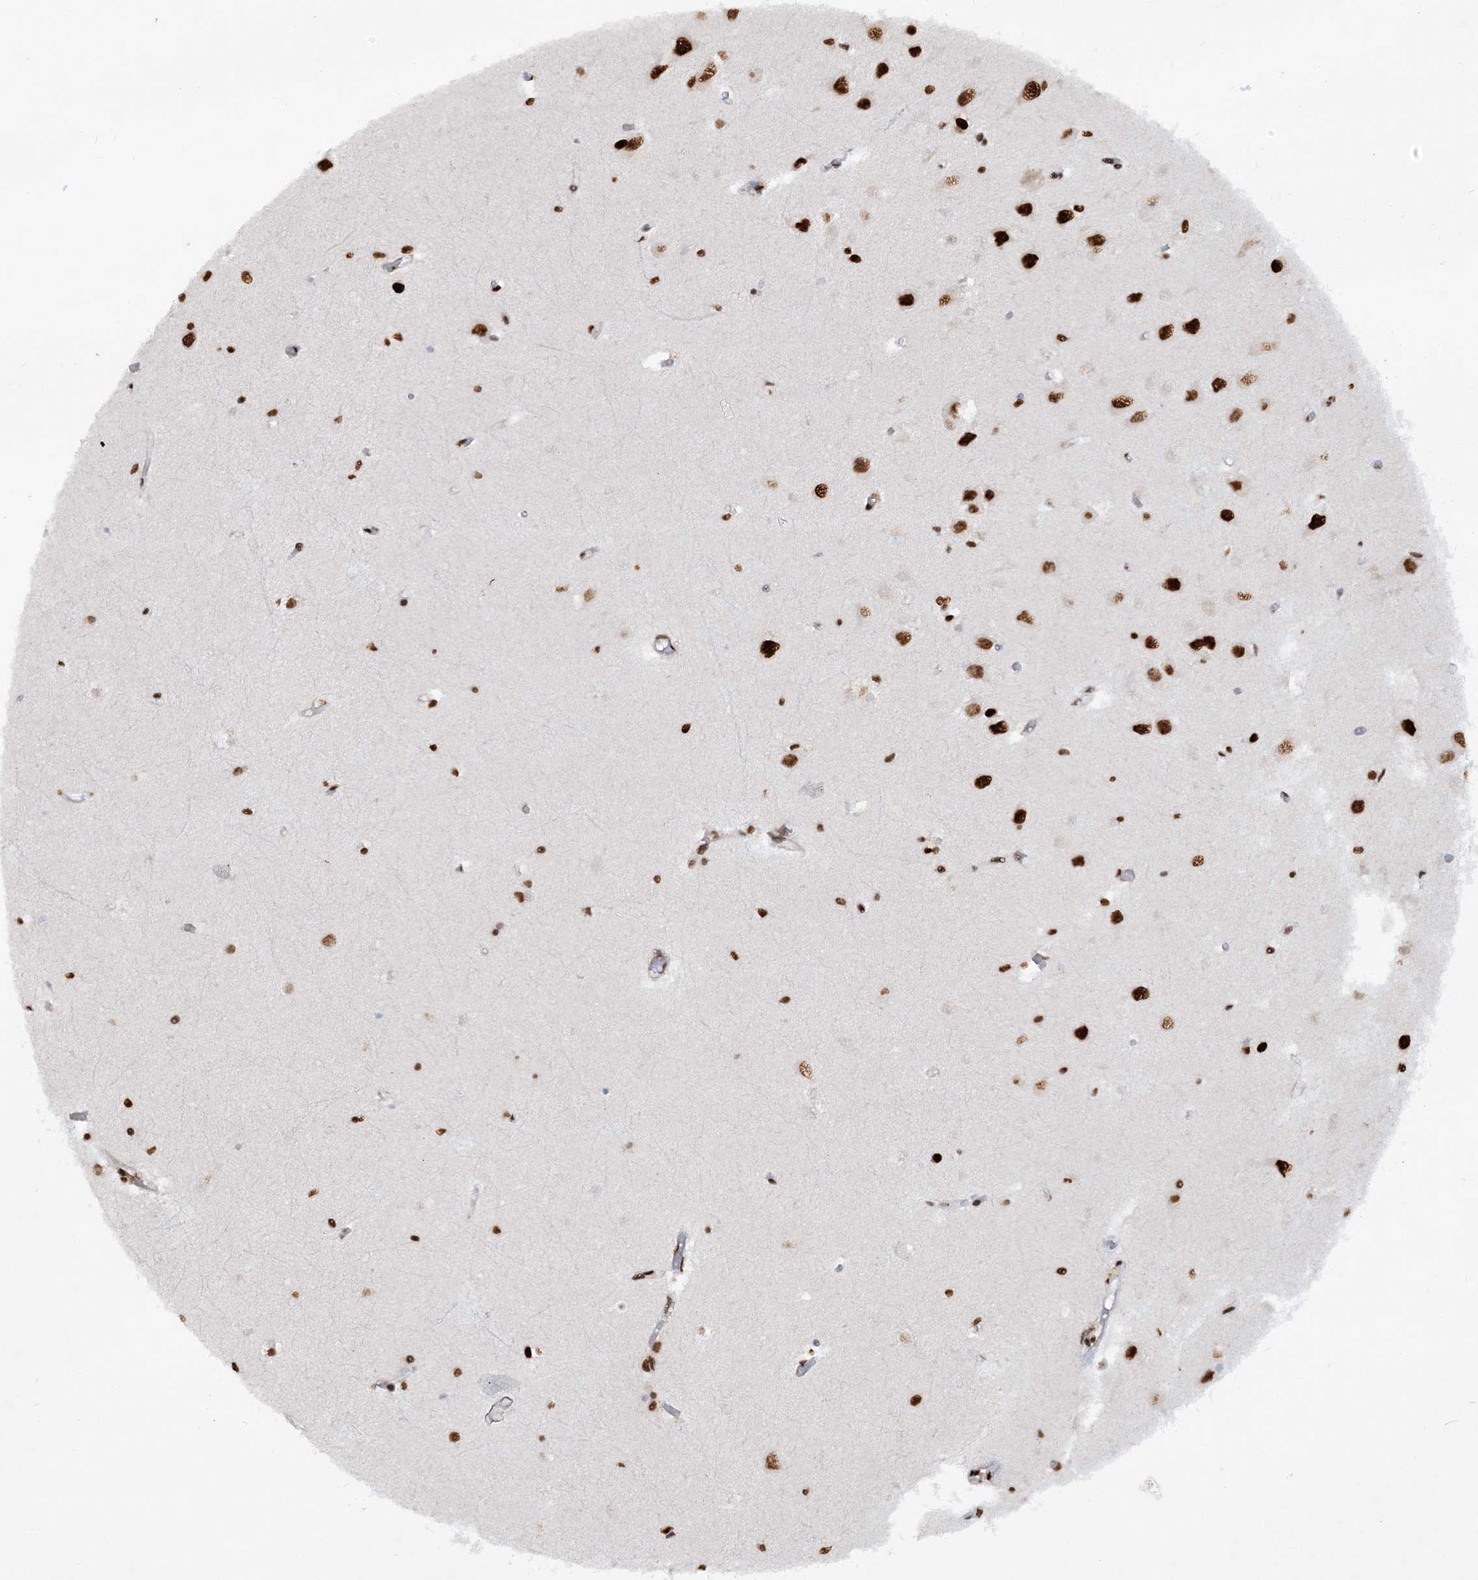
{"staining": {"intensity": "strong", "quantity": ">75%", "location": "nuclear"}, "tissue": "hippocampus", "cell_type": "Glial cells", "image_type": "normal", "snomed": [{"axis": "morphology", "description": "Normal tissue, NOS"}, {"axis": "topography", "description": "Hippocampus"}], "caption": "Protein staining of benign hippocampus demonstrates strong nuclear positivity in about >75% of glial cells. (DAB (3,3'-diaminobenzidine) IHC with brightfield microscopy, high magnification).", "gene": "DELE1", "patient": {"sex": "male", "age": 70}}